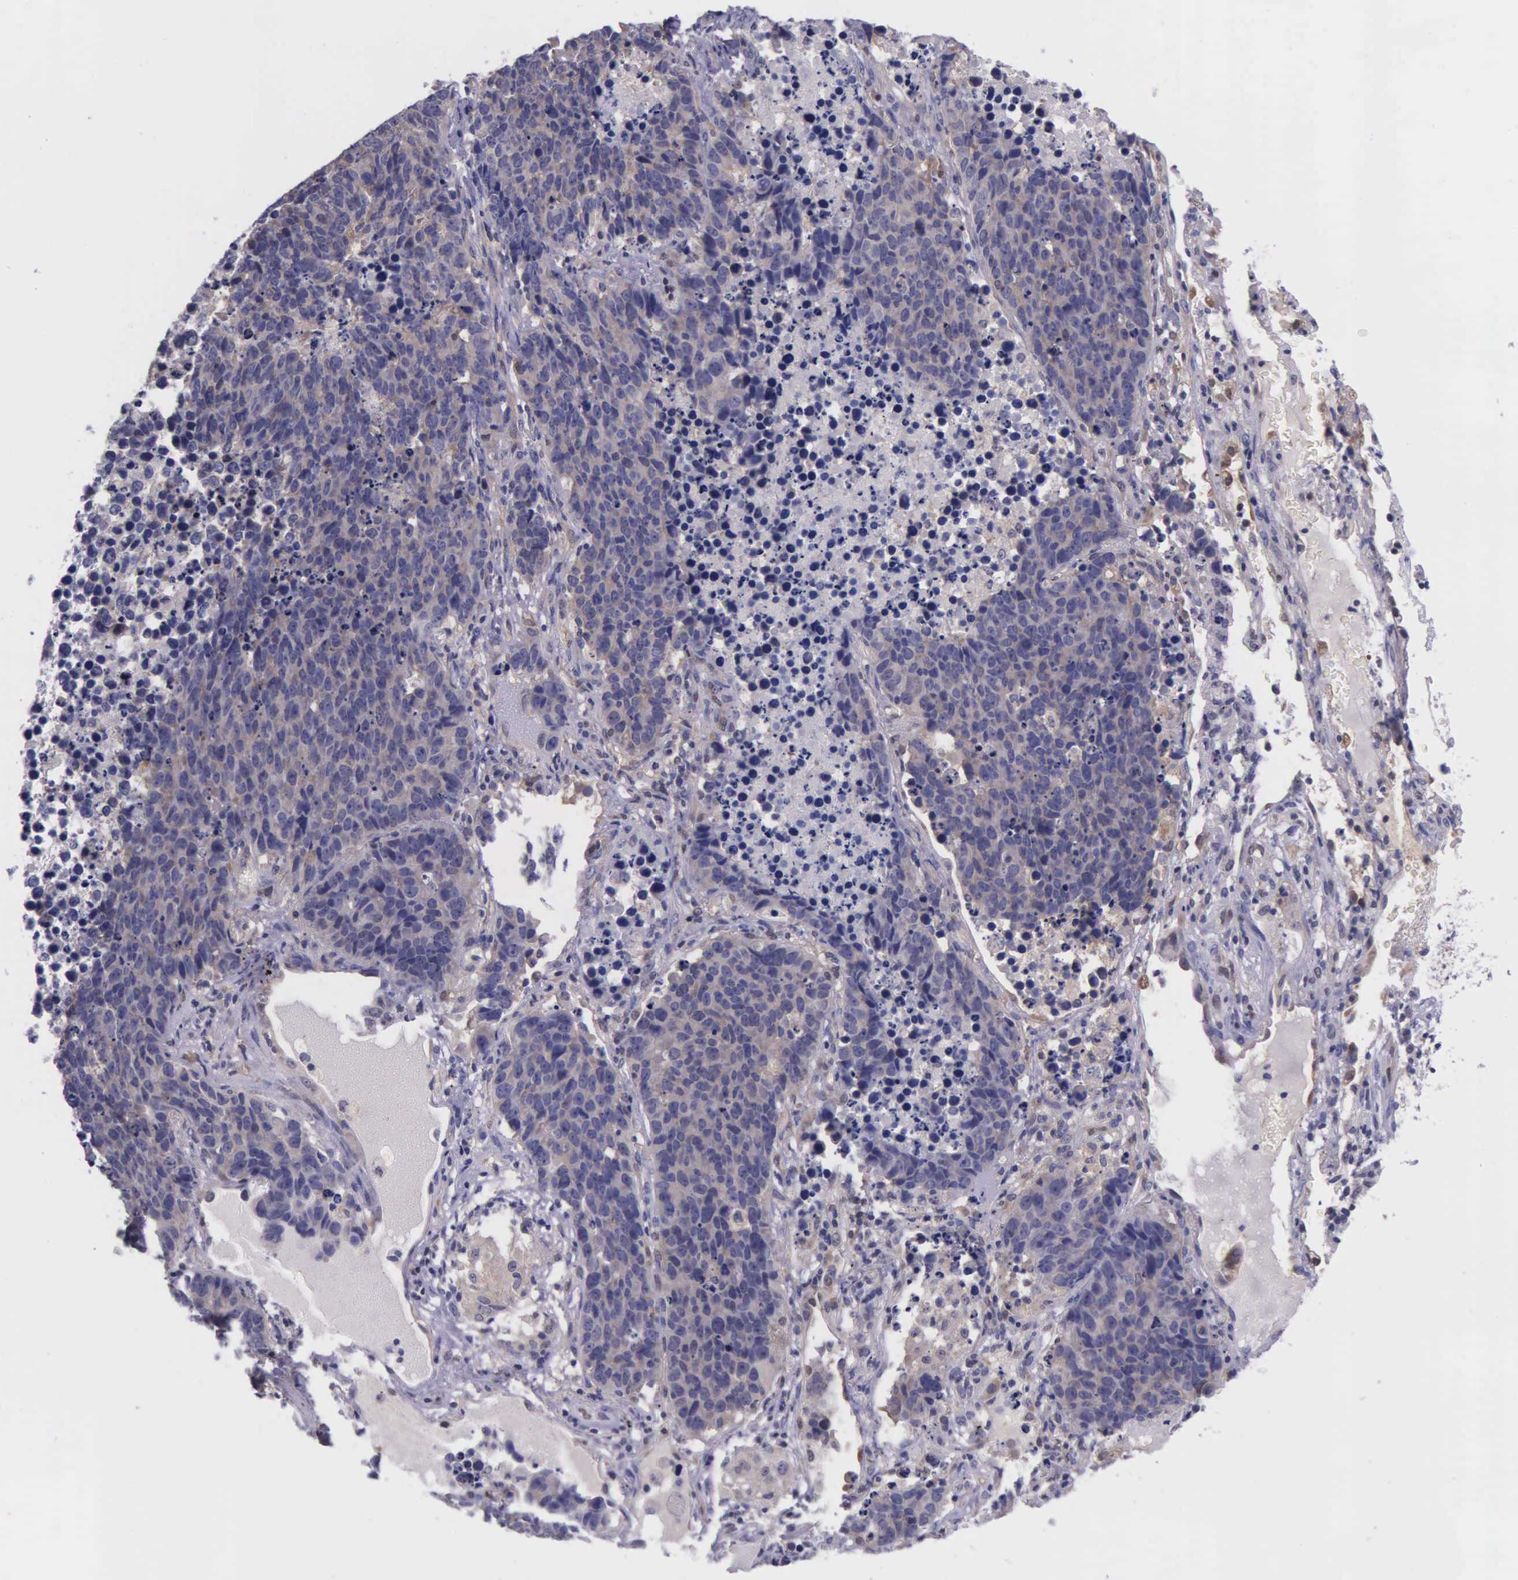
{"staining": {"intensity": "weak", "quantity": ">75%", "location": "cytoplasmic/membranous"}, "tissue": "lung cancer", "cell_type": "Tumor cells", "image_type": "cancer", "snomed": [{"axis": "morphology", "description": "Carcinoid, malignant, NOS"}, {"axis": "topography", "description": "Lung"}], "caption": "A brown stain labels weak cytoplasmic/membranous staining of a protein in lung cancer (malignant carcinoid) tumor cells. (Brightfield microscopy of DAB IHC at high magnification).", "gene": "GMPR2", "patient": {"sex": "male", "age": 60}}